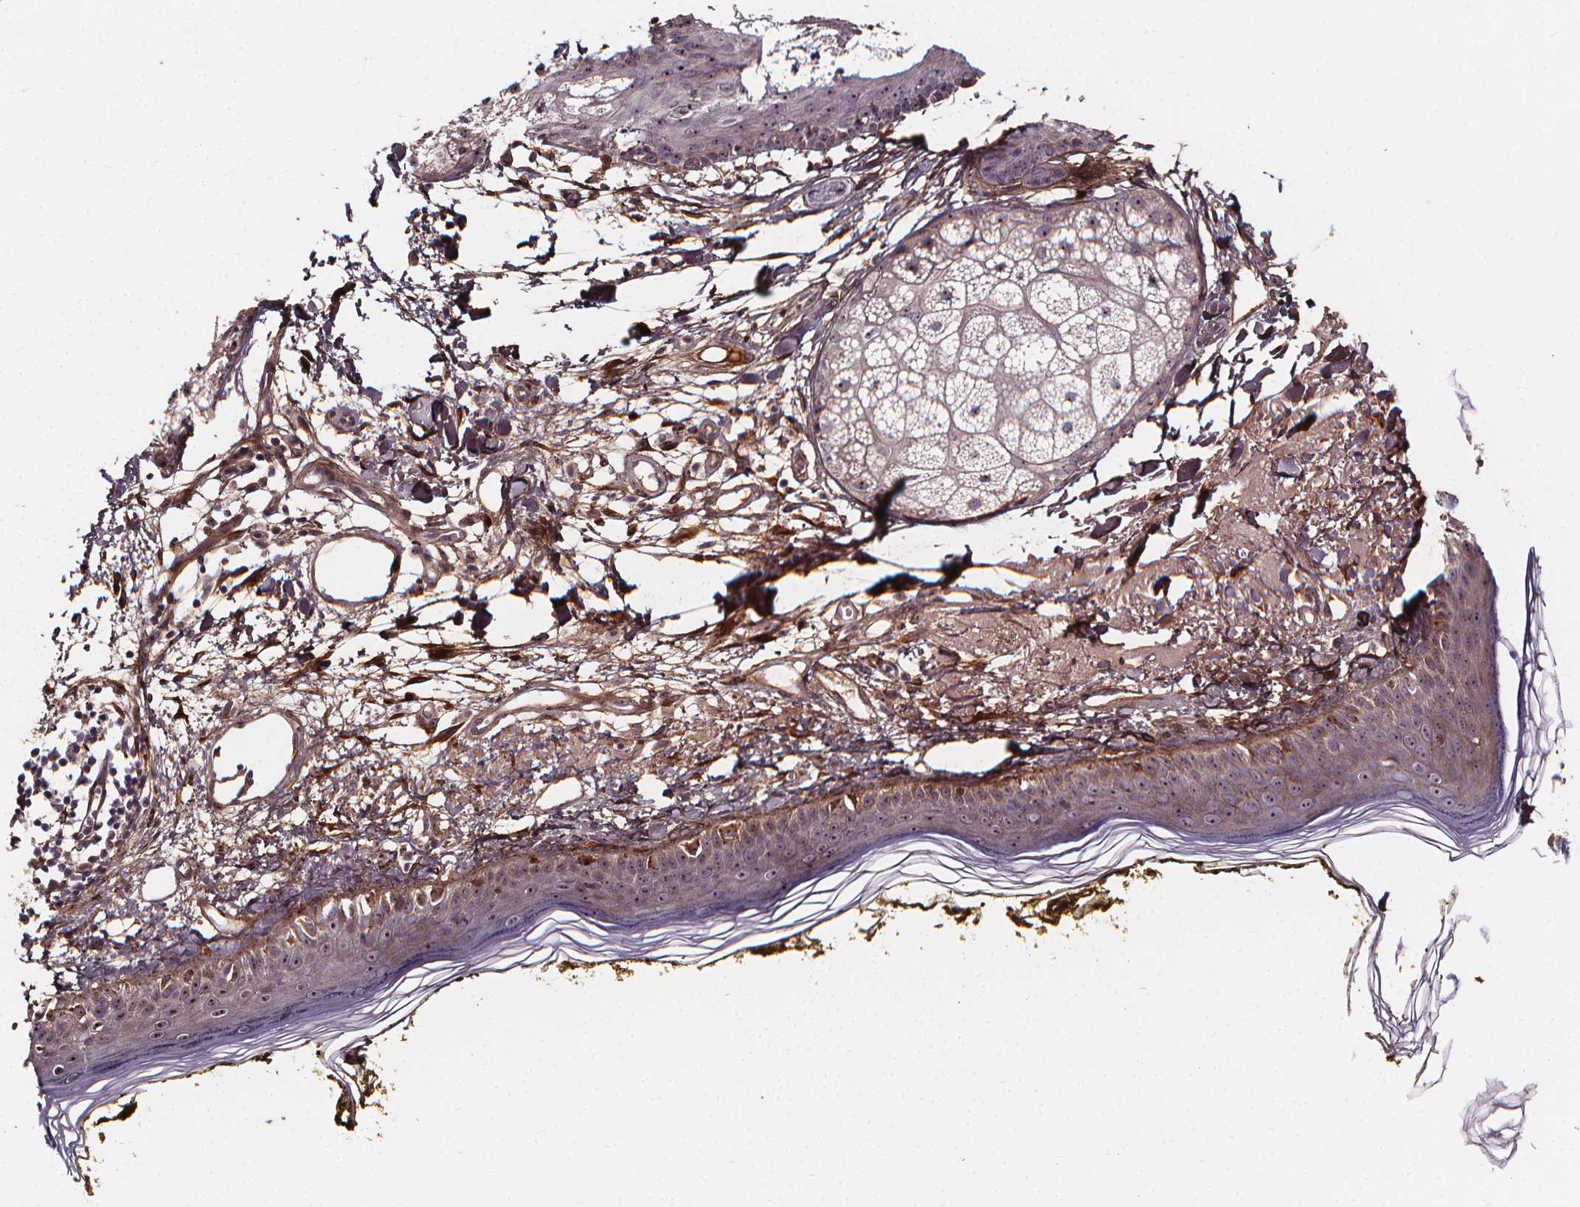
{"staining": {"intensity": "negative", "quantity": "none", "location": "none"}, "tissue": "skin", "cell_type": "Fibroblasts", "image_type": "normal", "snomed": [{"axis": "morphology", "description": "Normal tissue, NOS"}, {"axis": "topography", "description": "Skin"}], "caption": "Immunohistochemistry micrograph of benign skin: skin stained with DAB exhibits no significant protein expression in fibroblasts. Brightfield microscopy of immunohistochemistry stained with DAB (brown) and hematoxylin (blue), captured at high magnification.", "gene": "AEBP1", "patient": {"sex": "male", "age": 76}}